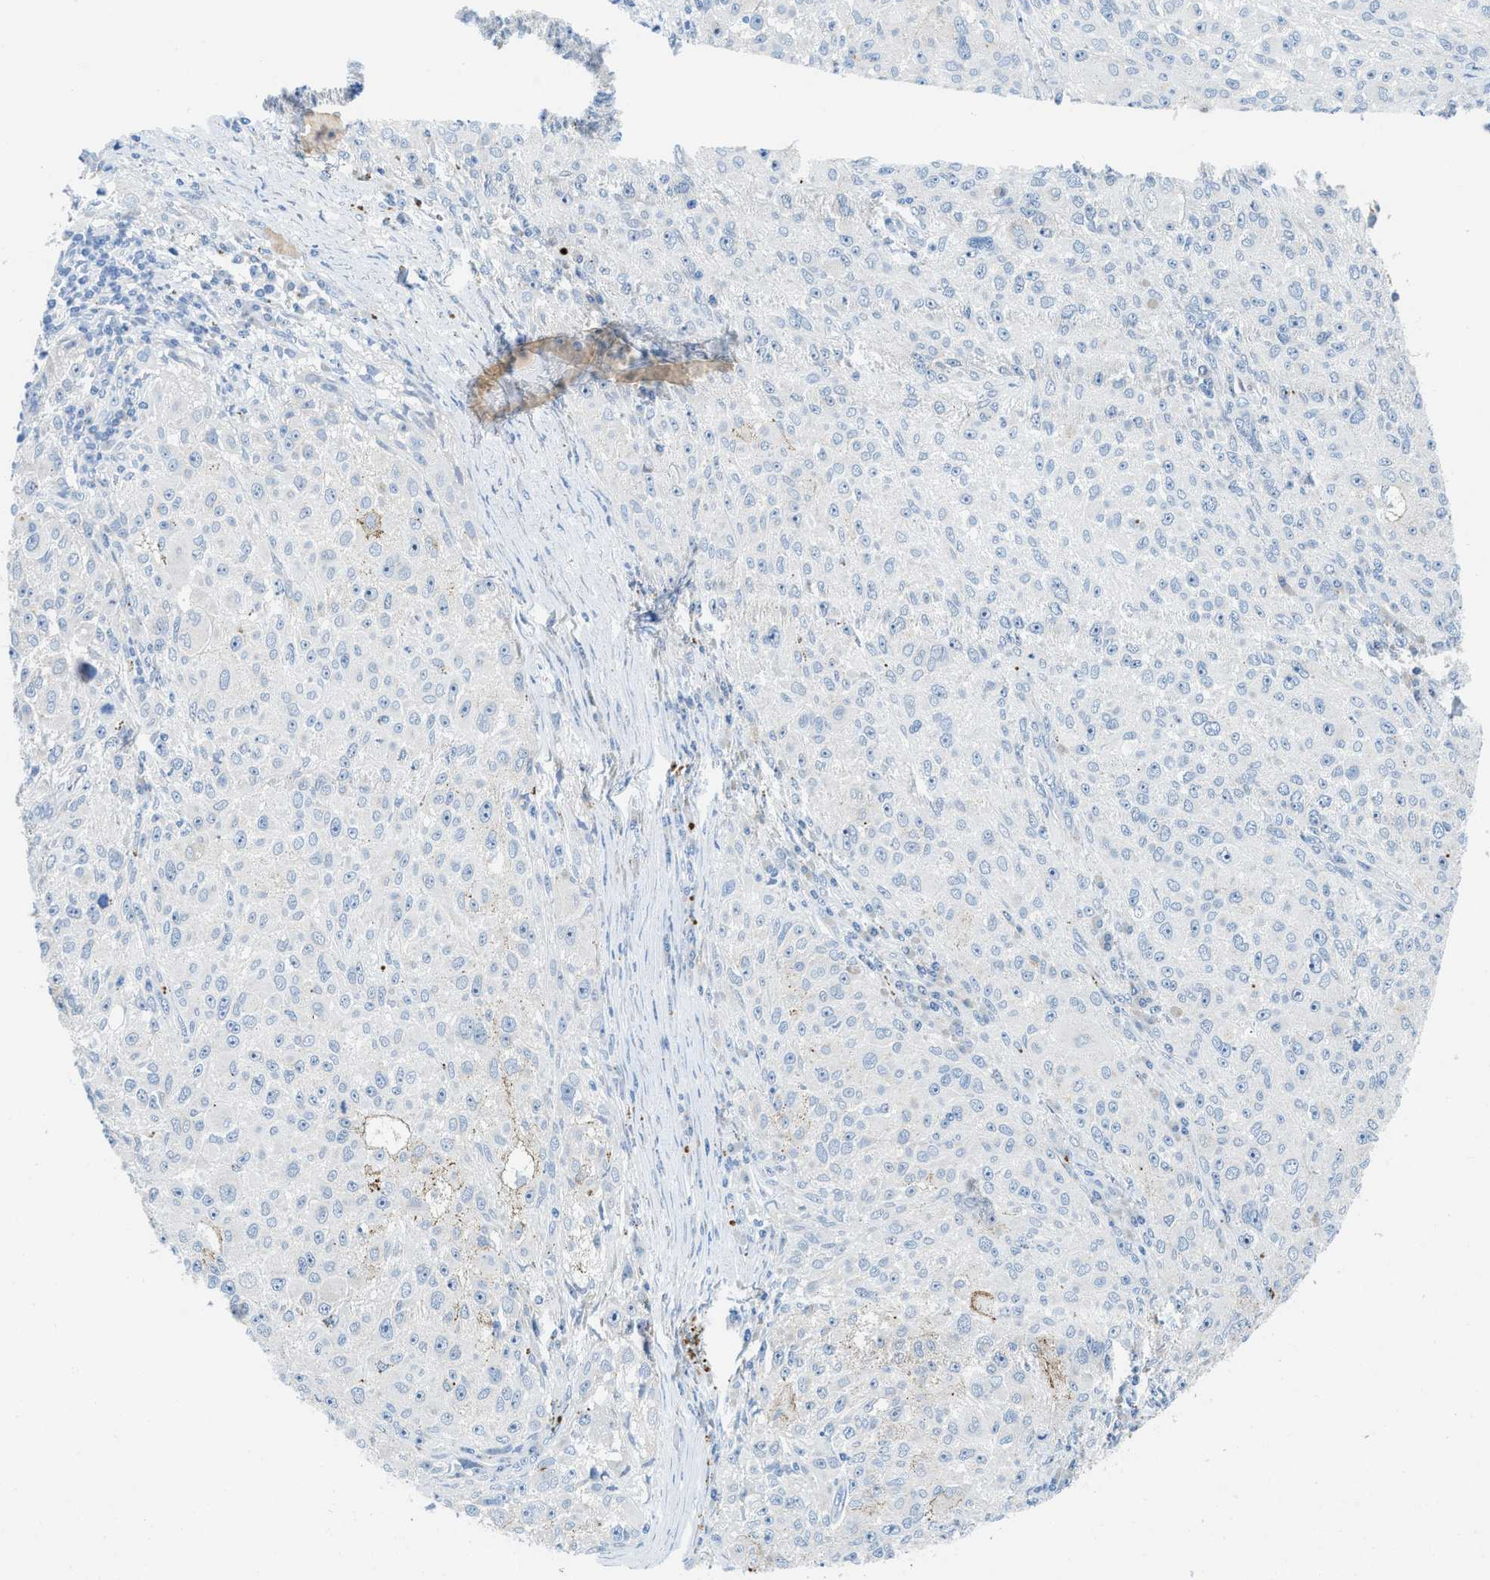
{"staining": {"intensity": "negative", "quantity": "none", "location": "none"}, "tissue": "melanoma", "cell_type": "Tumor cells", "image_type": "cancer", "snomed": [{"axis": "morphology", "description": "Necrosis, NOS"}, {"axis": "morphology", "description": "Malignant melanoma, NOS"}, {"axis": "topography", "description": "Skin"}], "caption": "Tumor cells are negative for brown protein staining in melanoma. Brightfield microscopy of immunohistochemistry stained with DAB (brown) and hematoxylin (blue), captured at high magnification.", "gene": "TSPAN3", "patient": {"sex": "female", "age": 87}}